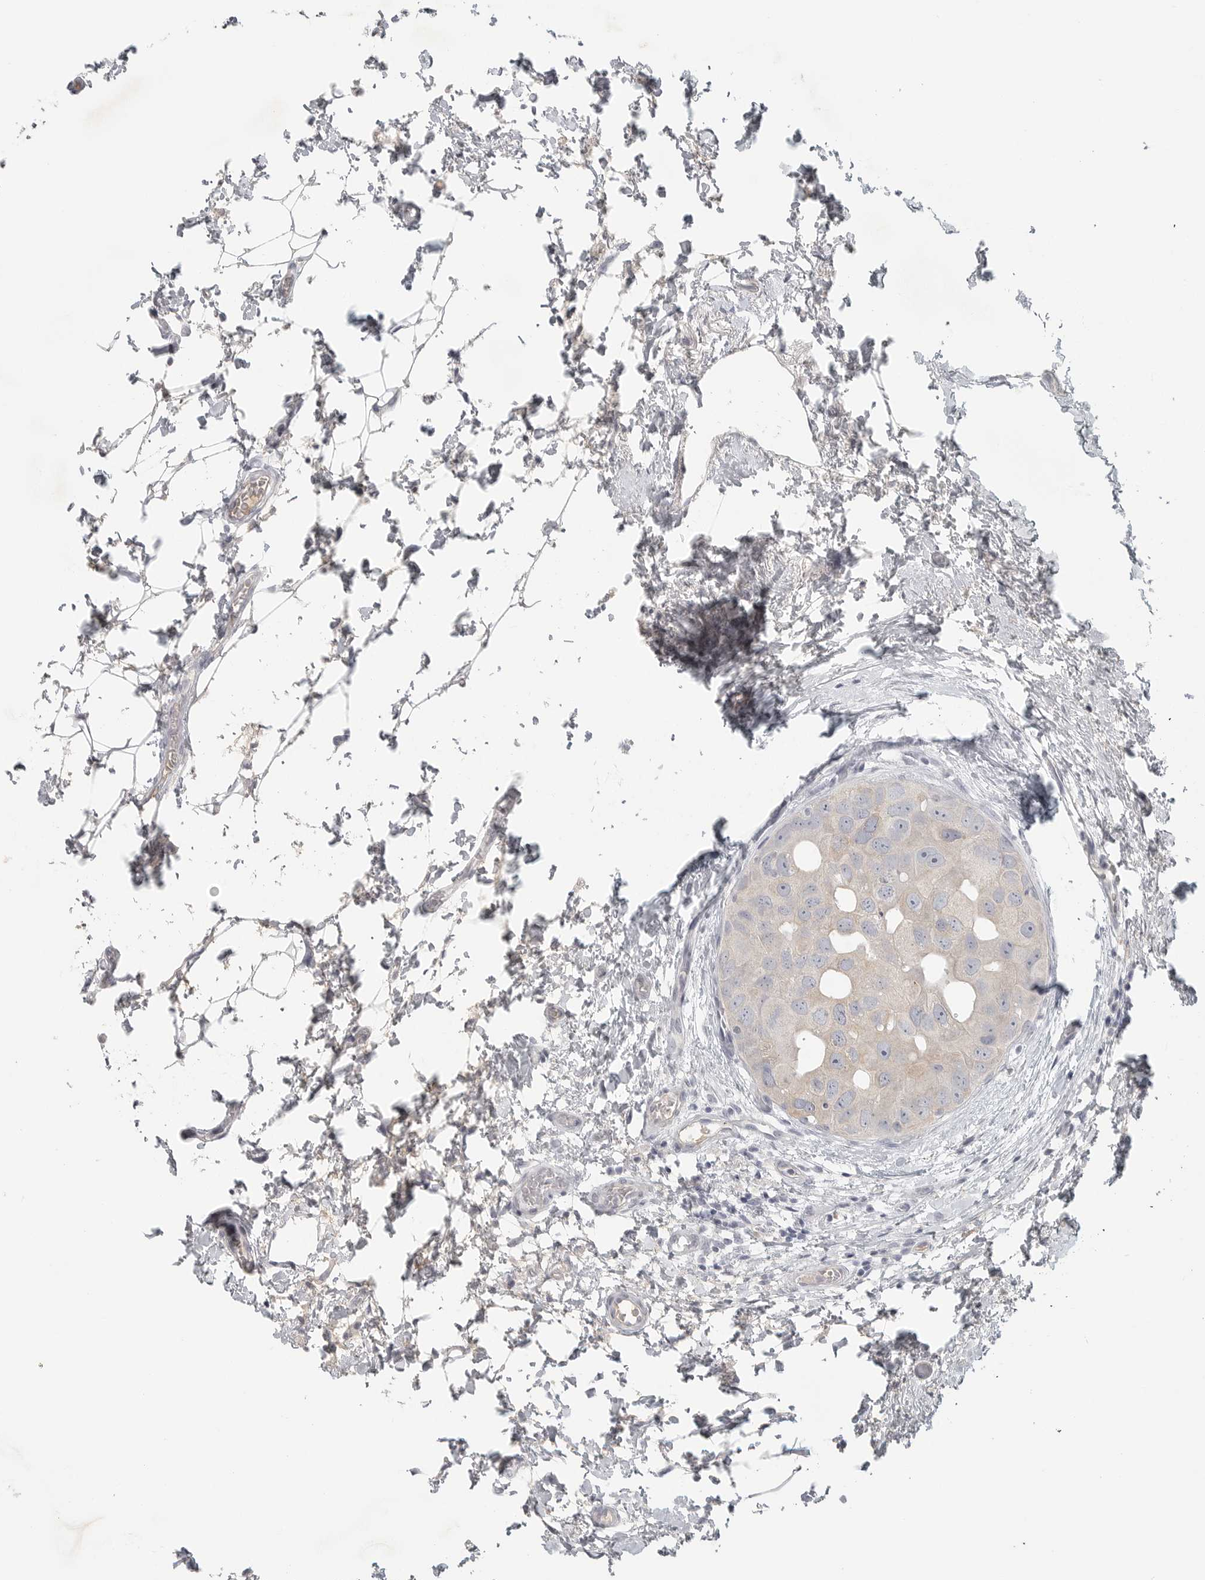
{"staining": {"intensity": "negative", "quantity": "none", "location": "none"}, "tissue": "breast cancer", "cell_type": "Tumor cells", "image_type": "cancer", "snomed": [{"axis": "morphology", "description": "Duct carcinoma"}, {"axis": "topography", "description": "Breast"}], "caption": "This is an IHC image of human breast cancer (intraductal carcinoma). There is no expression in tumor cells.", "gene": "SLC25A36", "patient": {"sex": "female", "age": 62}}